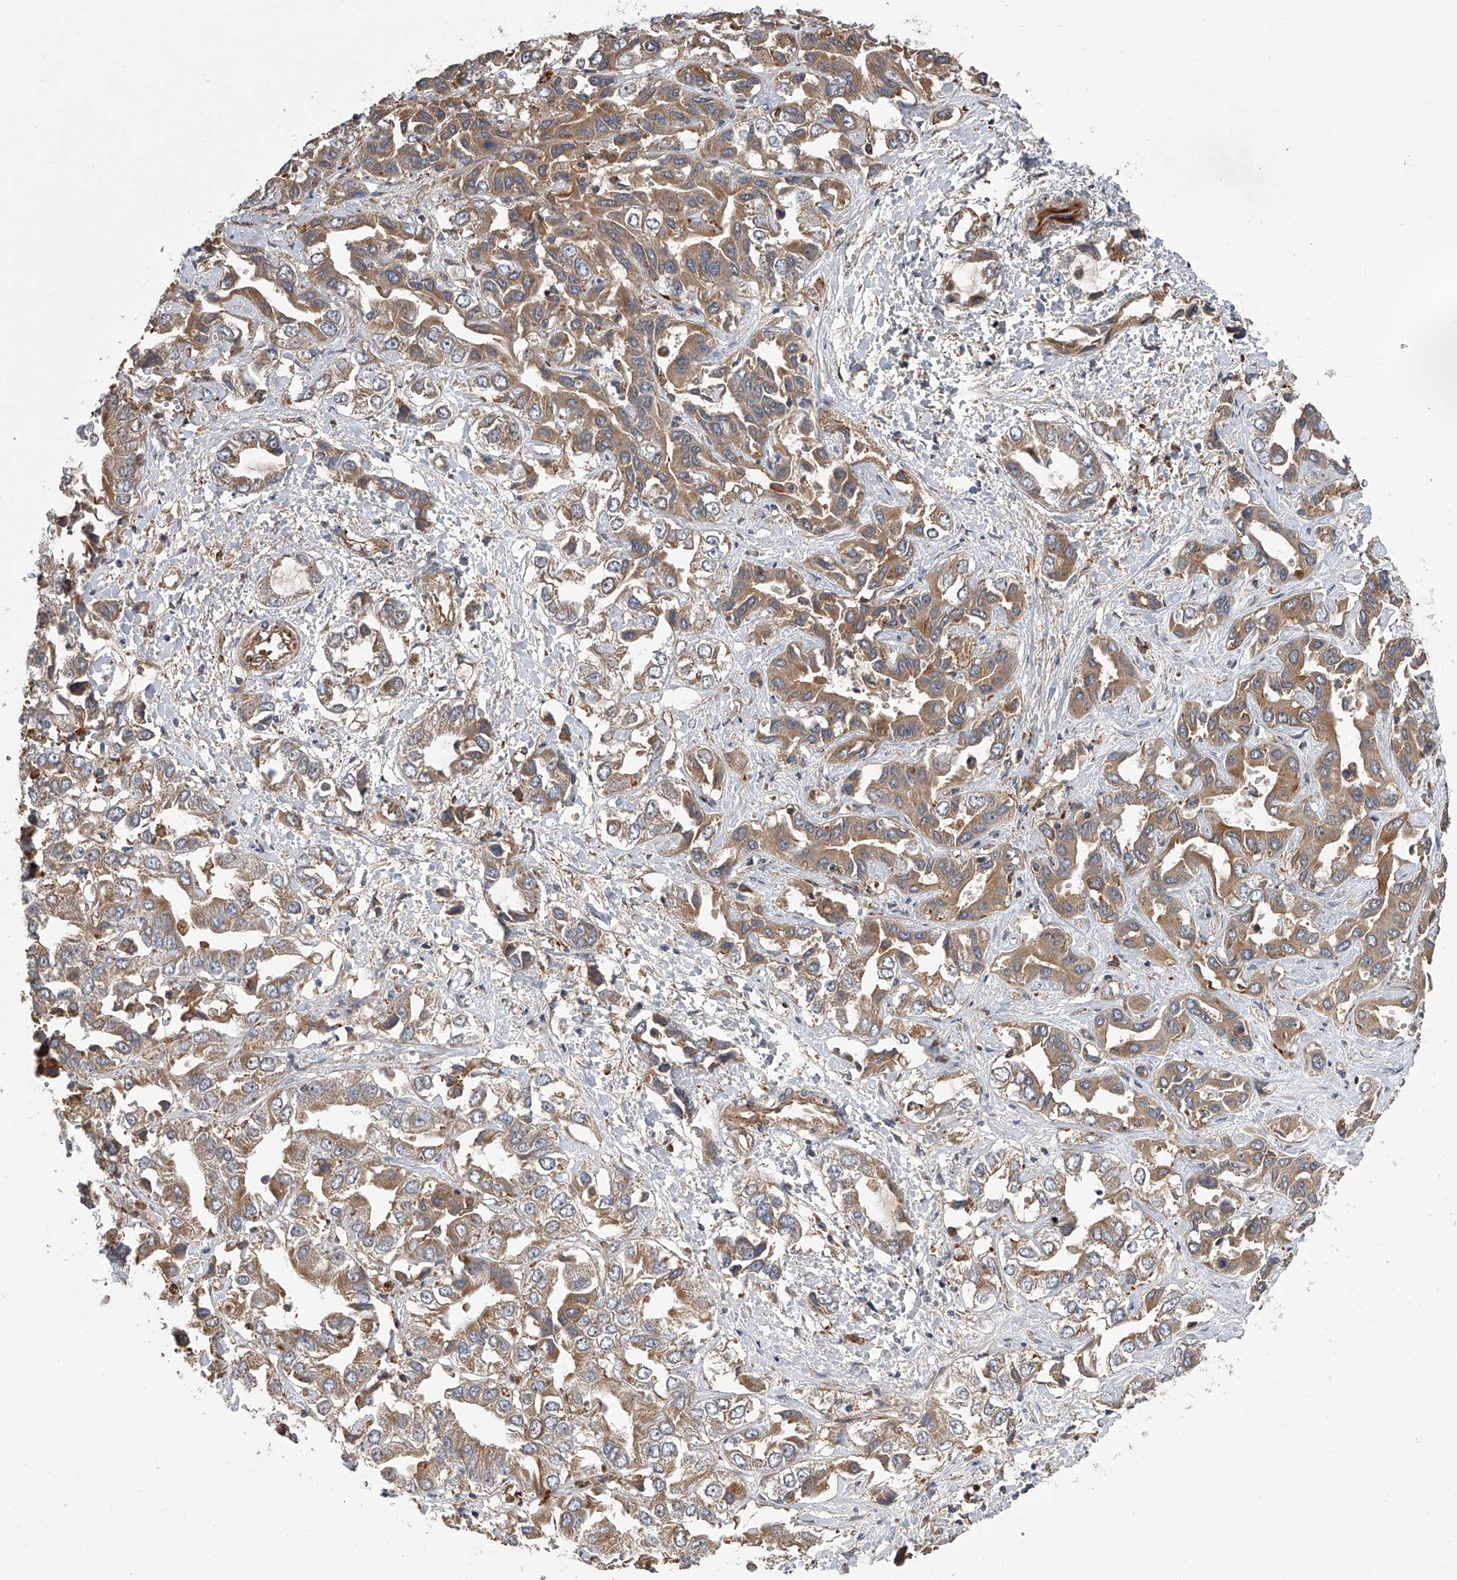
{"staining": {"intensity": "moderate", "quantity": ">75%", "location": "cytoplasmic/membranous"}, "tissue": "liver cancer", "cell_type": "Tumor cells", "image_type": "cancer", "snomed": [{"axis": "morphology", "description": "Cholangiocarcinoma"}, {"axis": "topography", "description": "Liver"}], "caption": "Immunohistochemistry histopathology image of neoplastic tissue: cholangiocarcinoma (liver) stained using immunohistochemistry (IHC) demonstrates medium levels of moderate protein expression localized specifically in the cytoplasmic/membranous of tumor cells, appearing as a cytoplasmic/membranous brown color.", "gene": "USP47", "patient": {"sex": "female", "age": 52}}